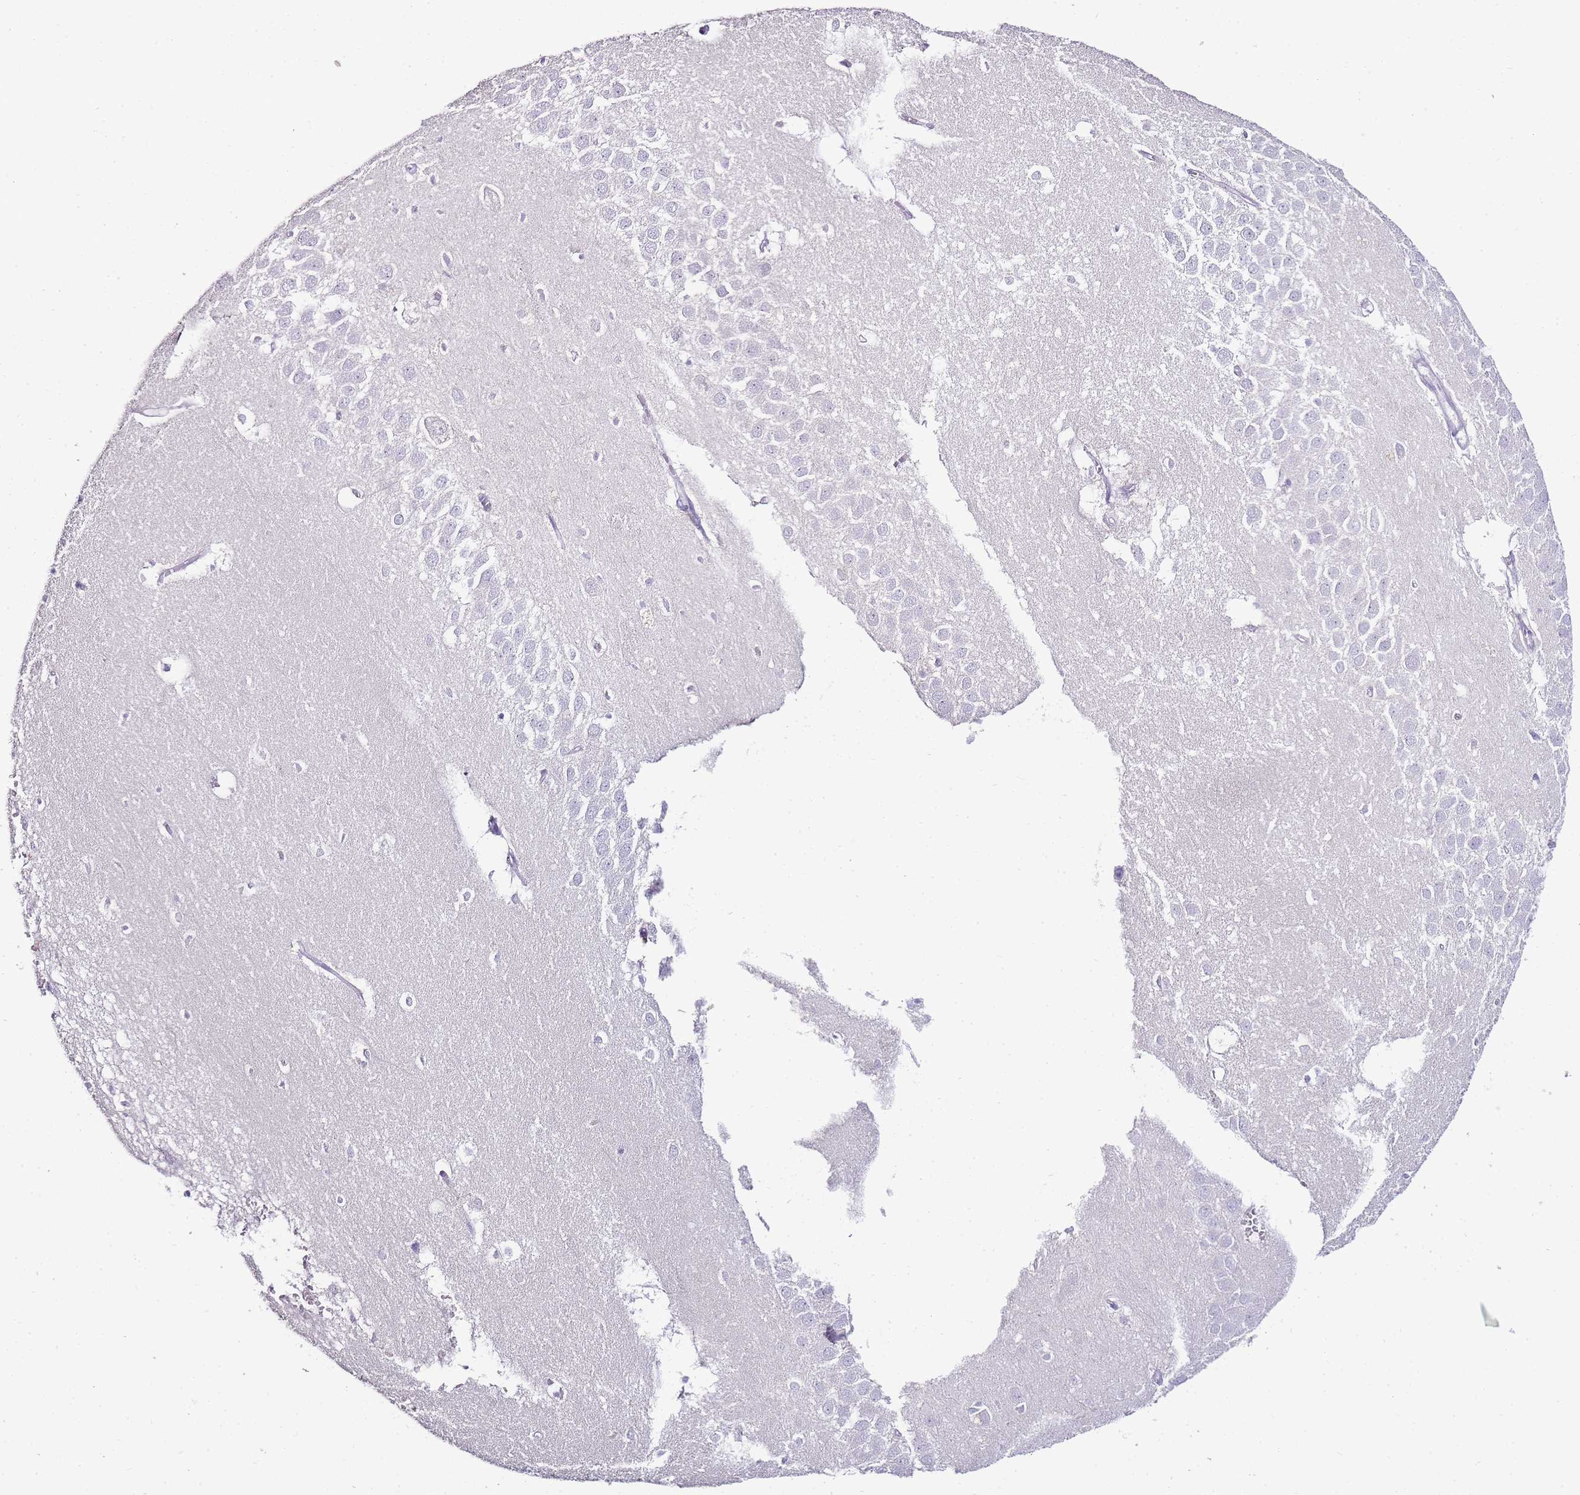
{"staining": {"intensity": "negative", "quantity": "none", "location": "none"}, "tissue": "hippocampus", "cell_type": "Glial cells", "image_type": "normal", "snomed": [{"axis": "morphology", "description": "Normal tissue, NOS"}, {"axis": "topography", "description": "Hippocampus"}], "caption": "DAB immunohistochemical staining of unremarkable human hippocampus demonstrates no significant staining in glial cells. (DAB (3,3'-diaminobenzidine) immunohistochemistry, high magnification).", "gene": "DPP4", "patient": {"sex": "female", "age": 64}}